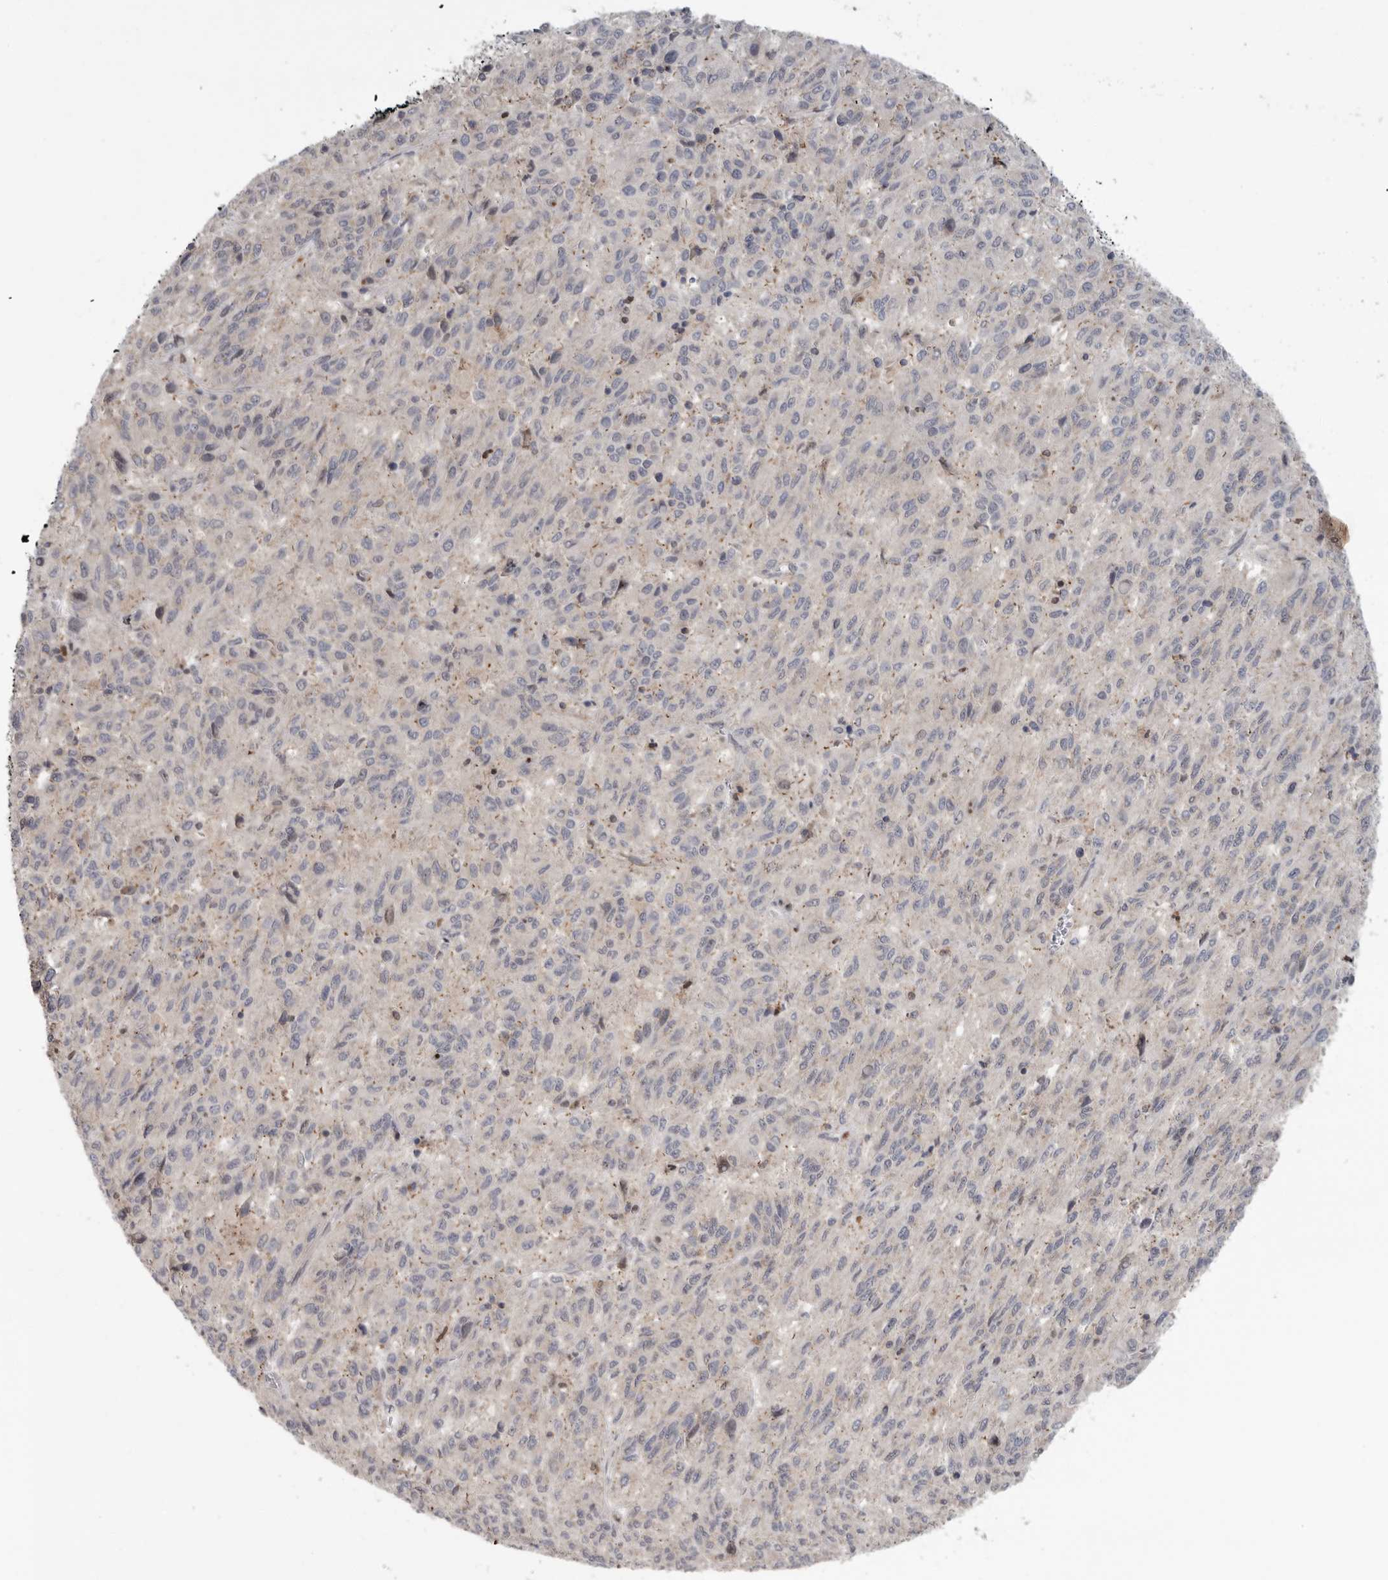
{"staining": {"intensity": "weak", "quantity": "25%-75%", "location": "cytoplasmic/membranous"}, "tissue": "melanoma", "cell_type": "Tumor cells", "image_type": "cancer", "snomed": [{"axis": "morphology", "description": "Malignant melanoma, Metastatic site"}, {"axis": "topography", "description": "Lung"}], "caption": "The immunohistochemical stain highlights weak cytoplasmic/membranous positivity in tumor cells of malignant melanoma (metastatic site) tissue. (Stains: DAB in brown, nuclei in blue, Microscopy: brightfield microscopy at high magnification).", "gene": "KLK5", "patient": {"sex": "male", "age": 64}}